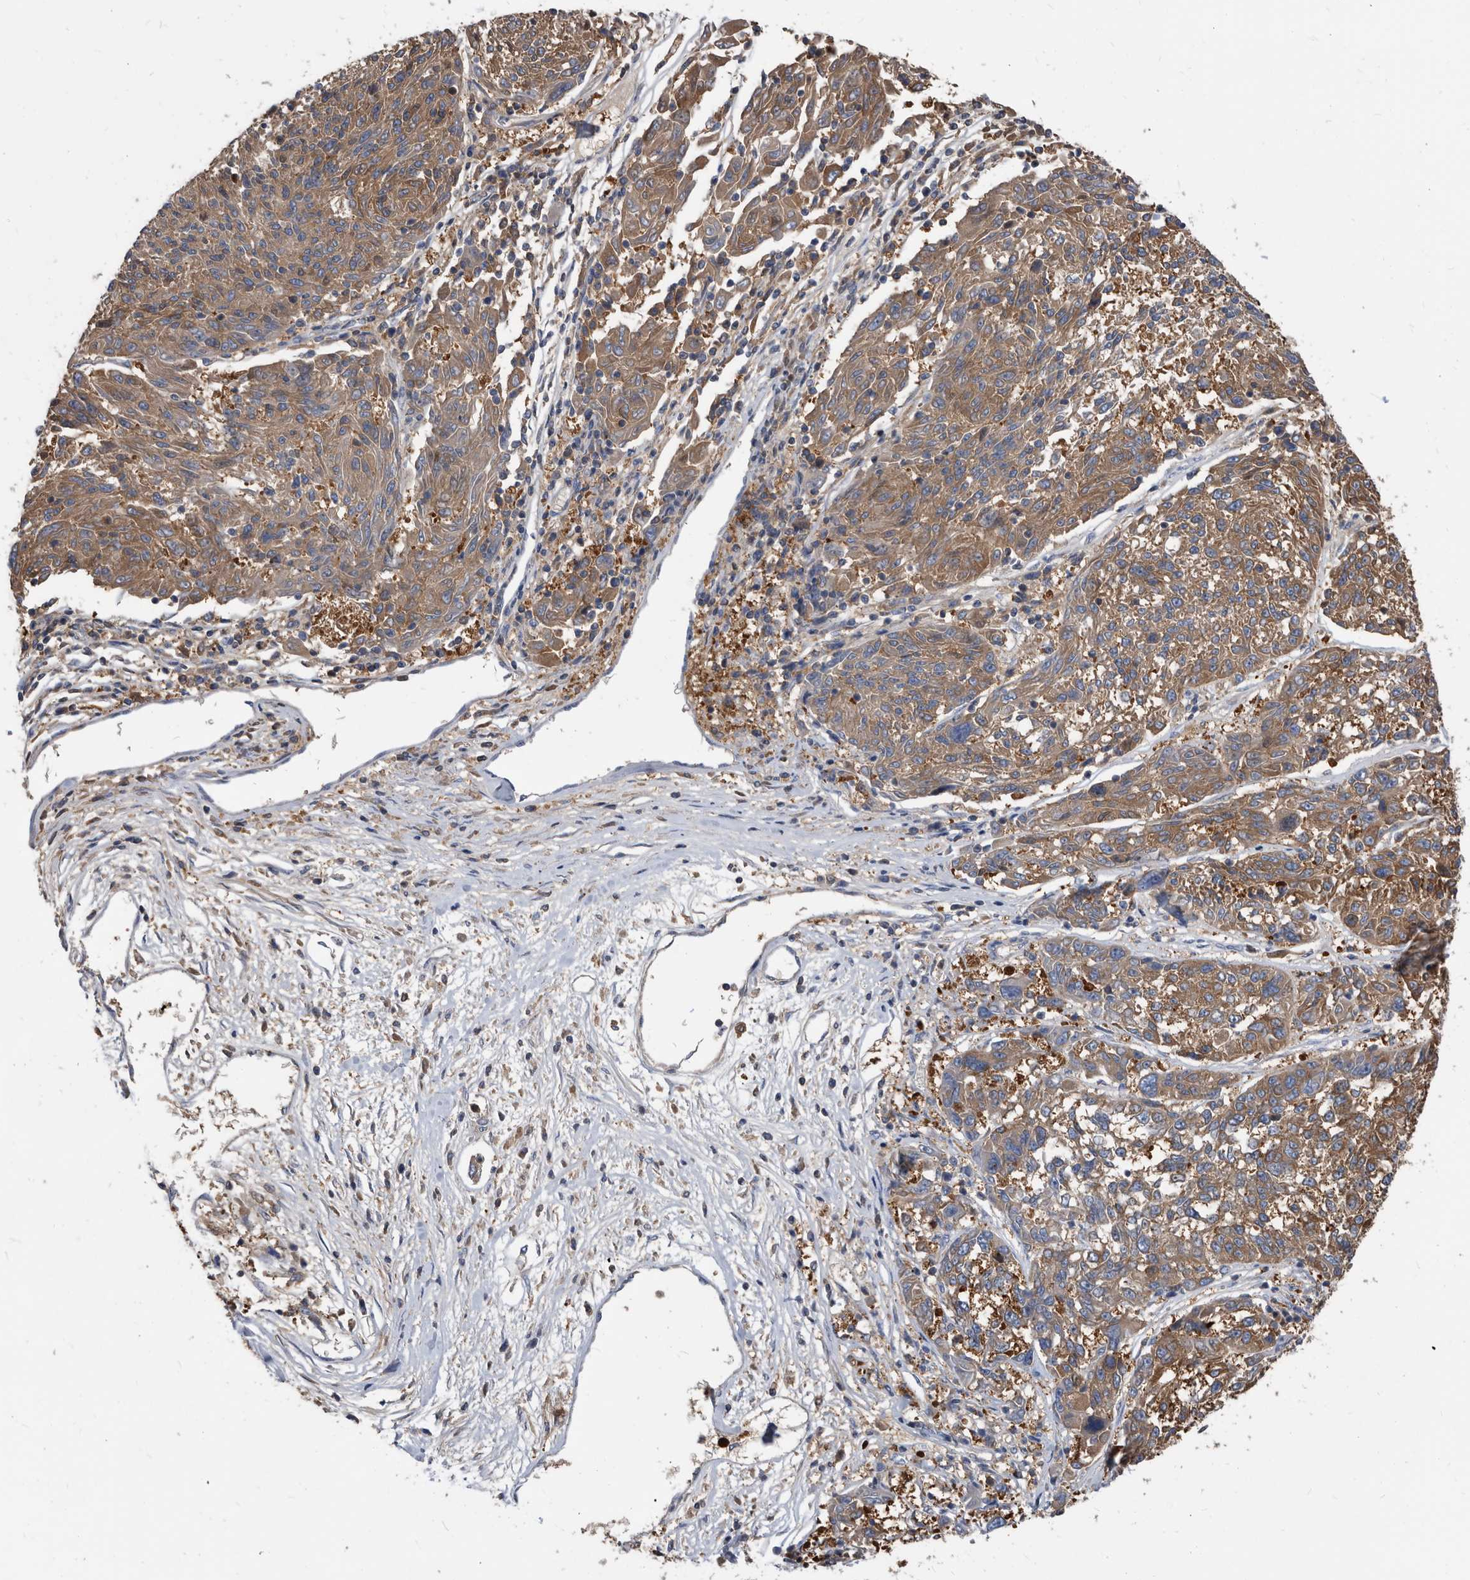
{"staining": {"intensity": "moderate", "quantity": ">75%", "location": "cytoplasmic/membranous"}, "tissue": "melanoma", "cell_type": "Tumor cells", "image_type": "cancer", "snomed": [{"axis": "morphology", "description": "Malignant melanoma, NOS"}, {"axis": "topography", "description": "Skin"}], "caption": "This photomicrograph exhibits malignant melanoma stained with immunohistochemistry to label a protein in brown. The cytoplasmic/membranous of tumor cells show moderate positivity for the protein. Nuclei are counter-stained blue.", "gene": "APEH", "patient": {"sex": "male", "age": 53}}